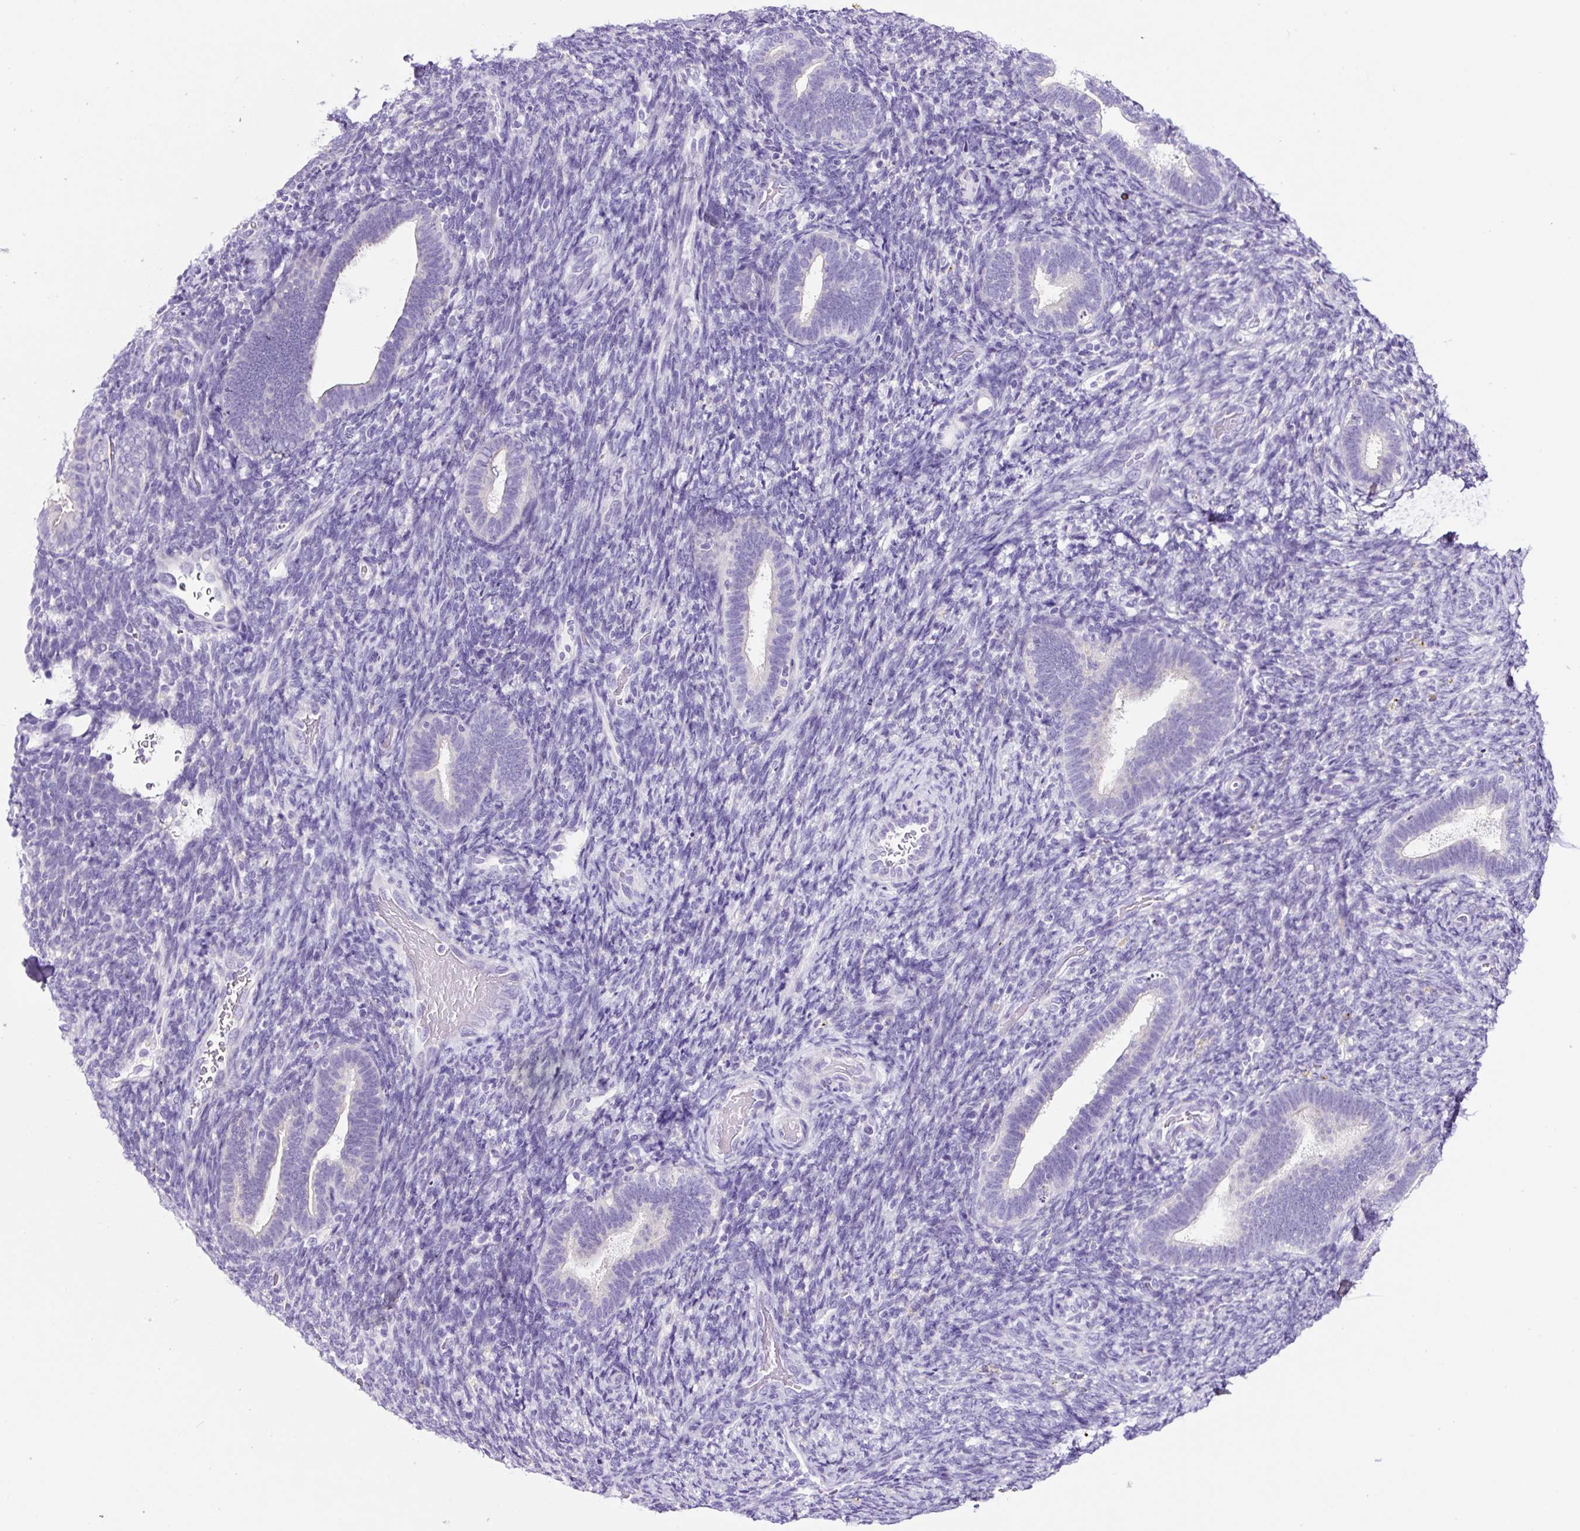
{"staining": {"intensity": "negative", "quantity": "none", "location": "none"}, "tissue": "endometrium", "cell_type": "Cells in endometrial stroma", "image_type": "normal", "snomed": [{"axis": "morphology", "description": "Normal tissue, NOS"}, {"axis": "topography", "description": "Endometrium"}], "caption": "Cells in endometrial stroma are negative for protein expression in benign human endometrium. (DAB (3,3'-diaminobenzidine) immunohistochemistry visualized using brightfield microscopy, high magnification).", "gene": "FBXL7", "patient": {"sex": "female", "age": 34}}